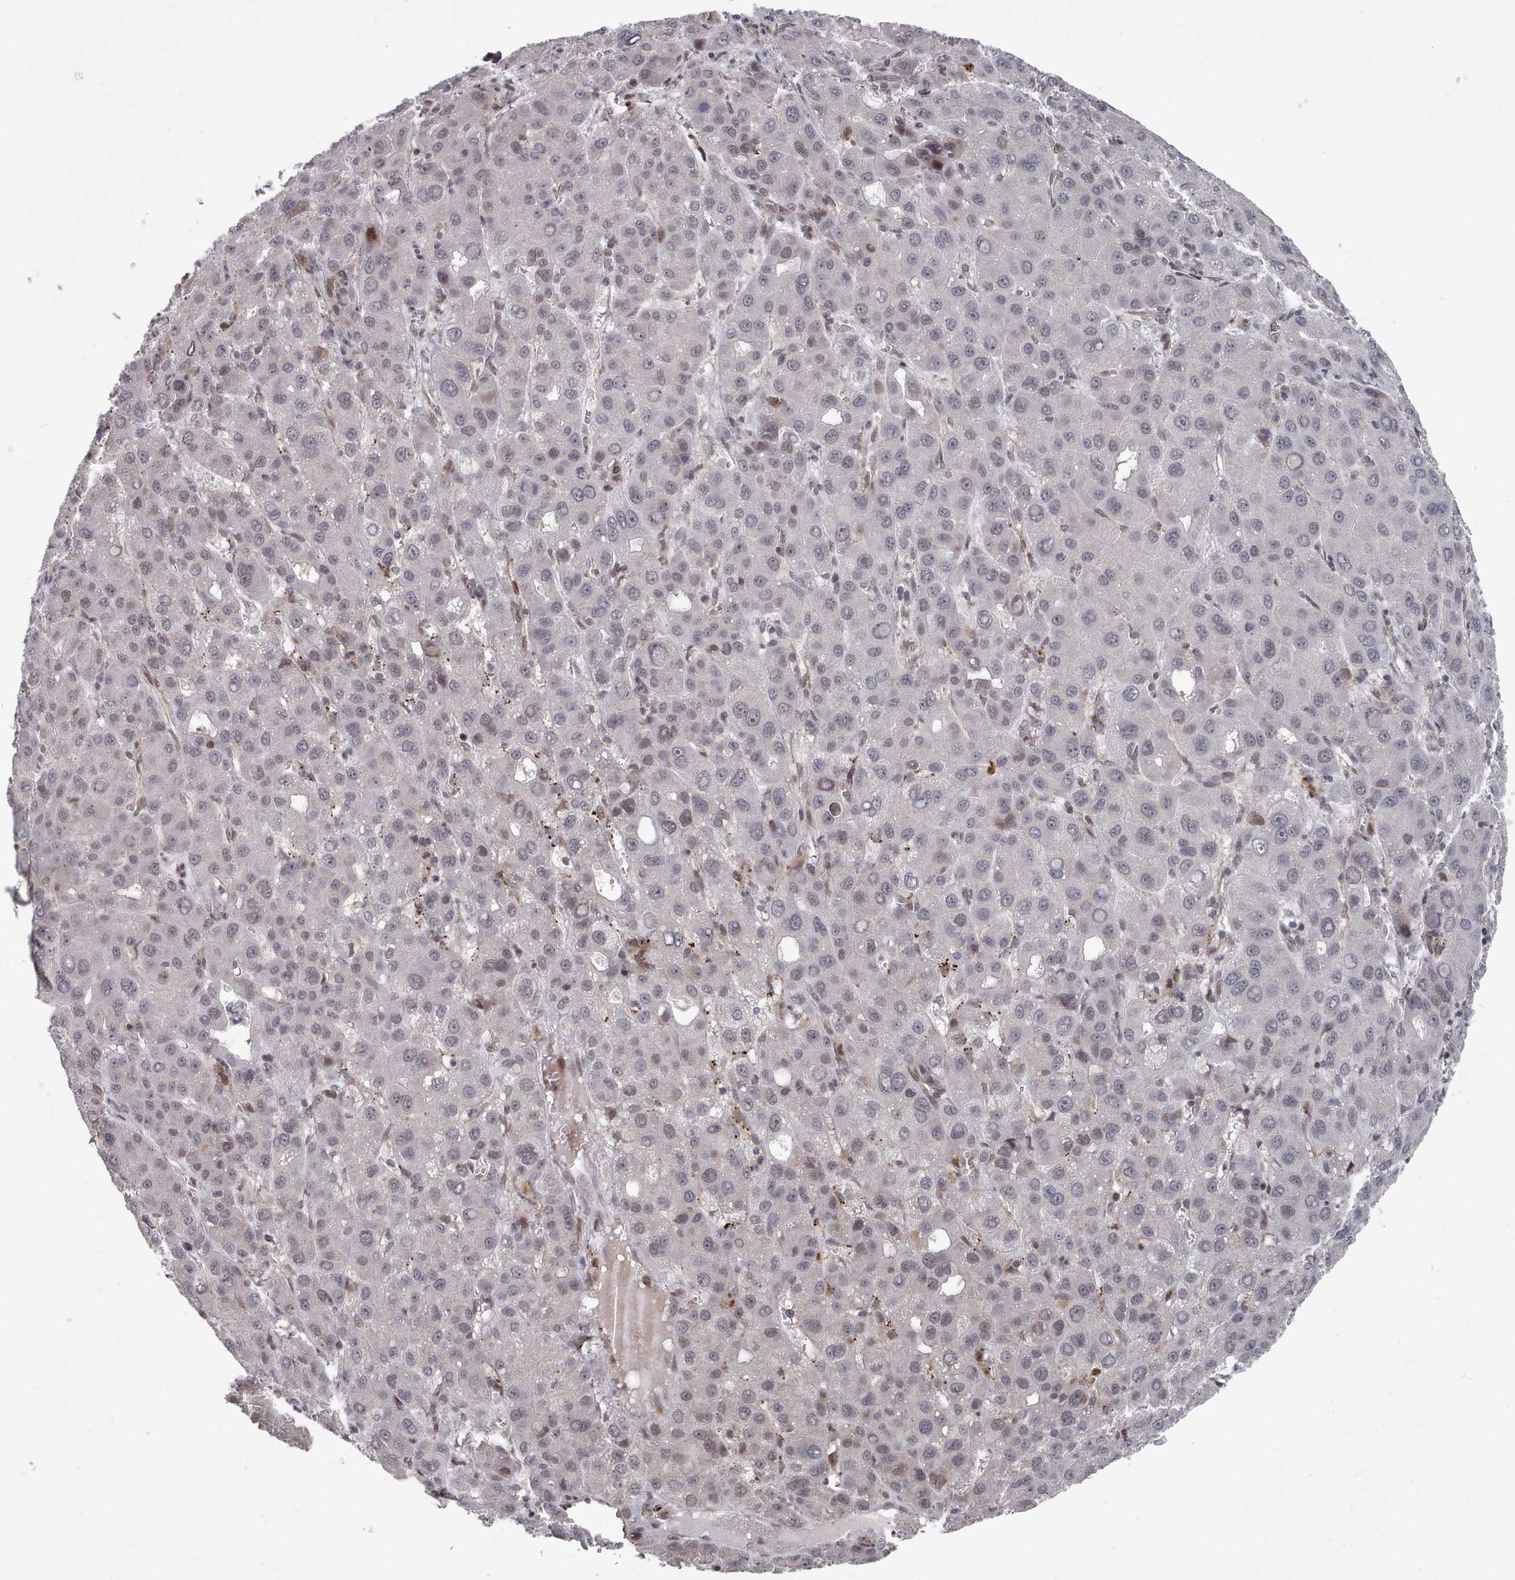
{"staining": {"intensity": "negative", "quantity": "none", "location": "none"}, "tissue": "liver cancer", "cell_type": "Tumor cells", "image_type": "cancer", "snomed": [{"axis": "morphology", "description": "Carcinoma, Hepatocellular, NOS"}, {"axis": "topography", "description": "Liver"}], "caption": "Hepatocellular carcinoma (liver) was stained to show a protein in brown. There is no significant expression in tumor cells.", "gene": "CPSF4", "patient": {"sex": "male", "age": 55}}